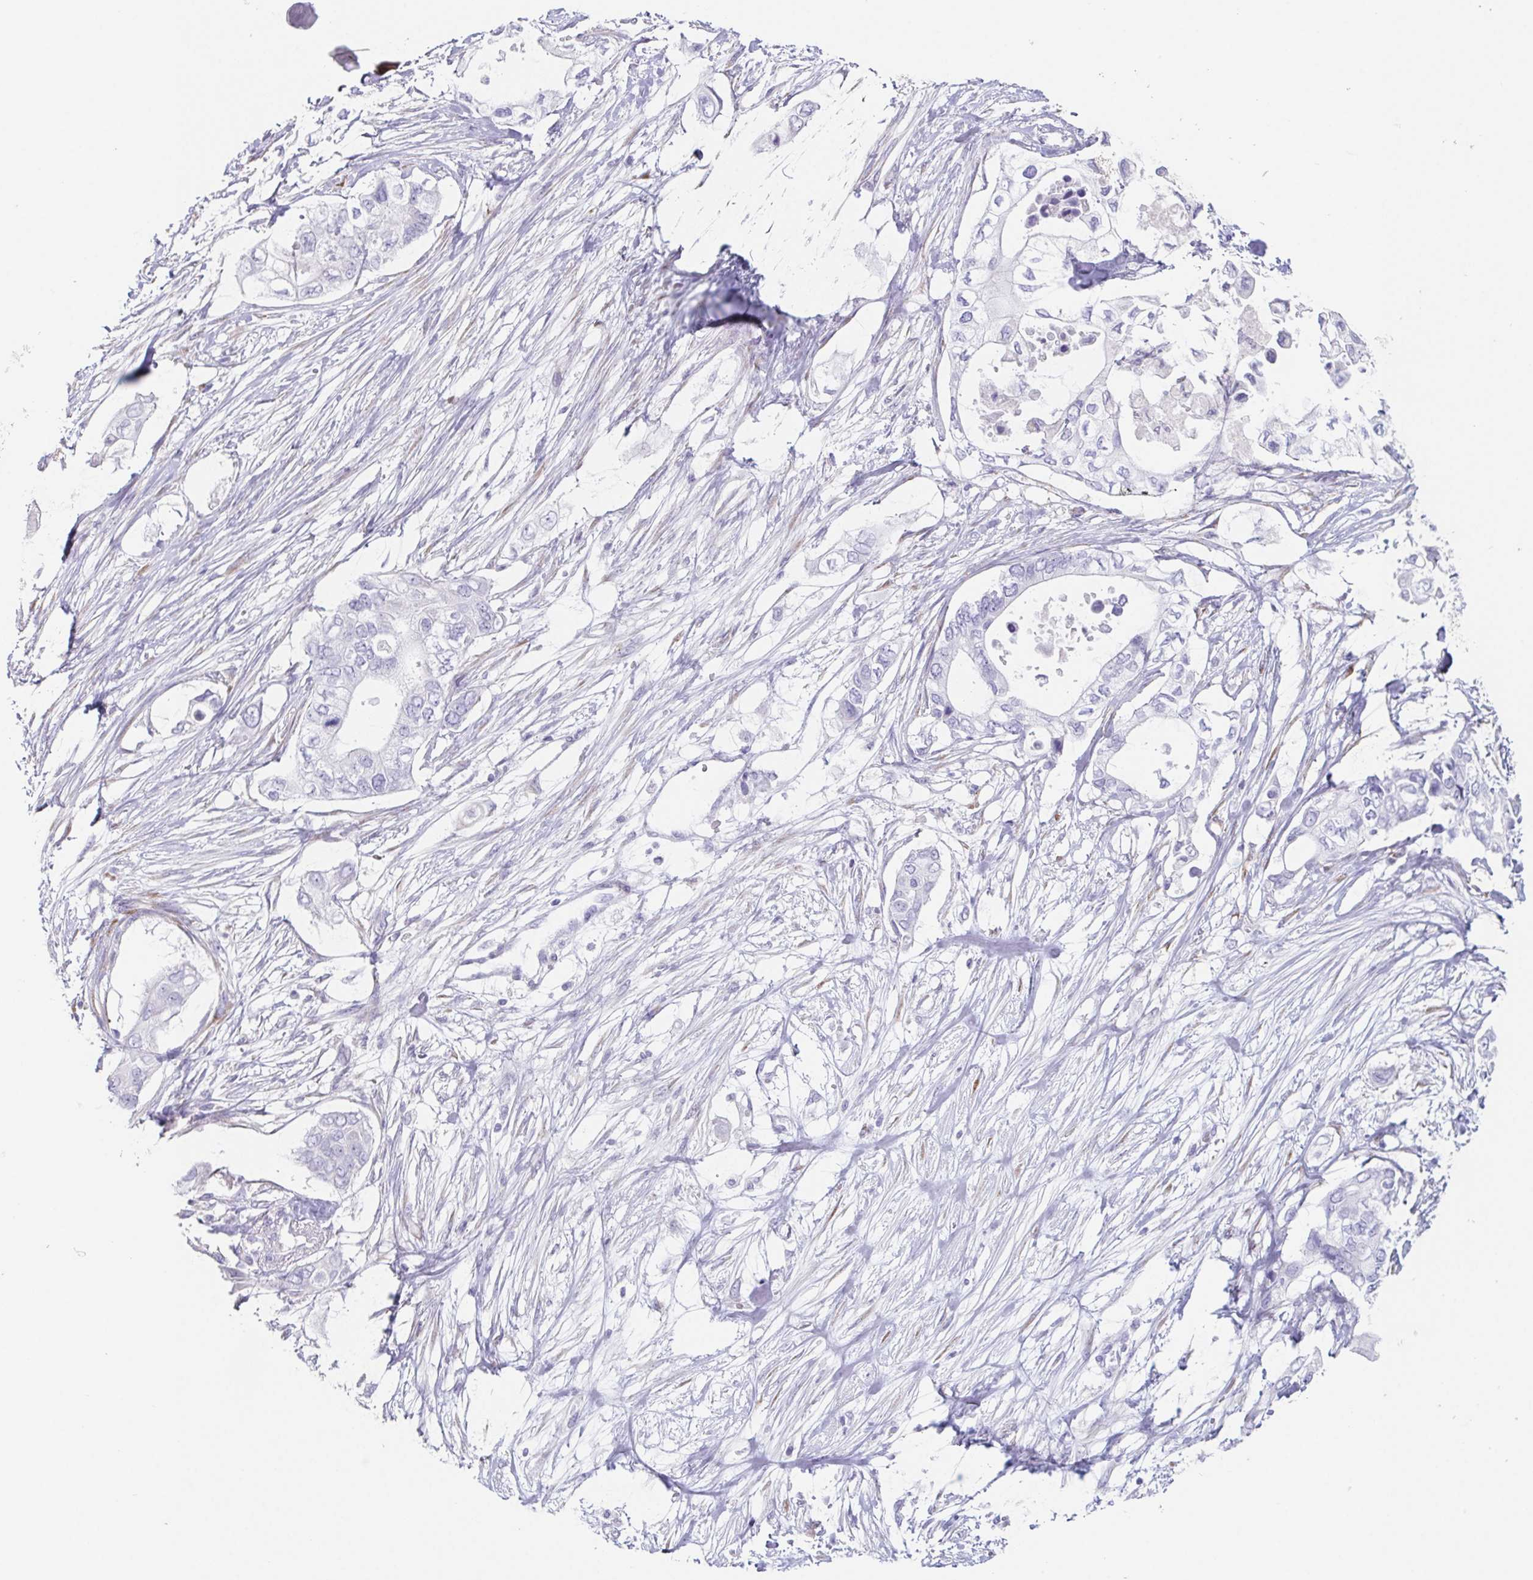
{"staining": {"intensity": "negative", "quantity": "none", "location": "none"}, "tissue": "pancreatic cancer", "cell_type": "Tumor cells", "image_type": "cancer", "snomed": [{"axis": "morphology", "description": "Adenocarcinoma, NOS"}, {"axis": "topography", "description": "Pancreas"}], "caption": "Pancreatic adenocarcinoma stained for a protein using immunohistochemistry shows no staining tumor cells.", "gene": "HDGFL1", "patient": {"sex": "female", "age": 63}}